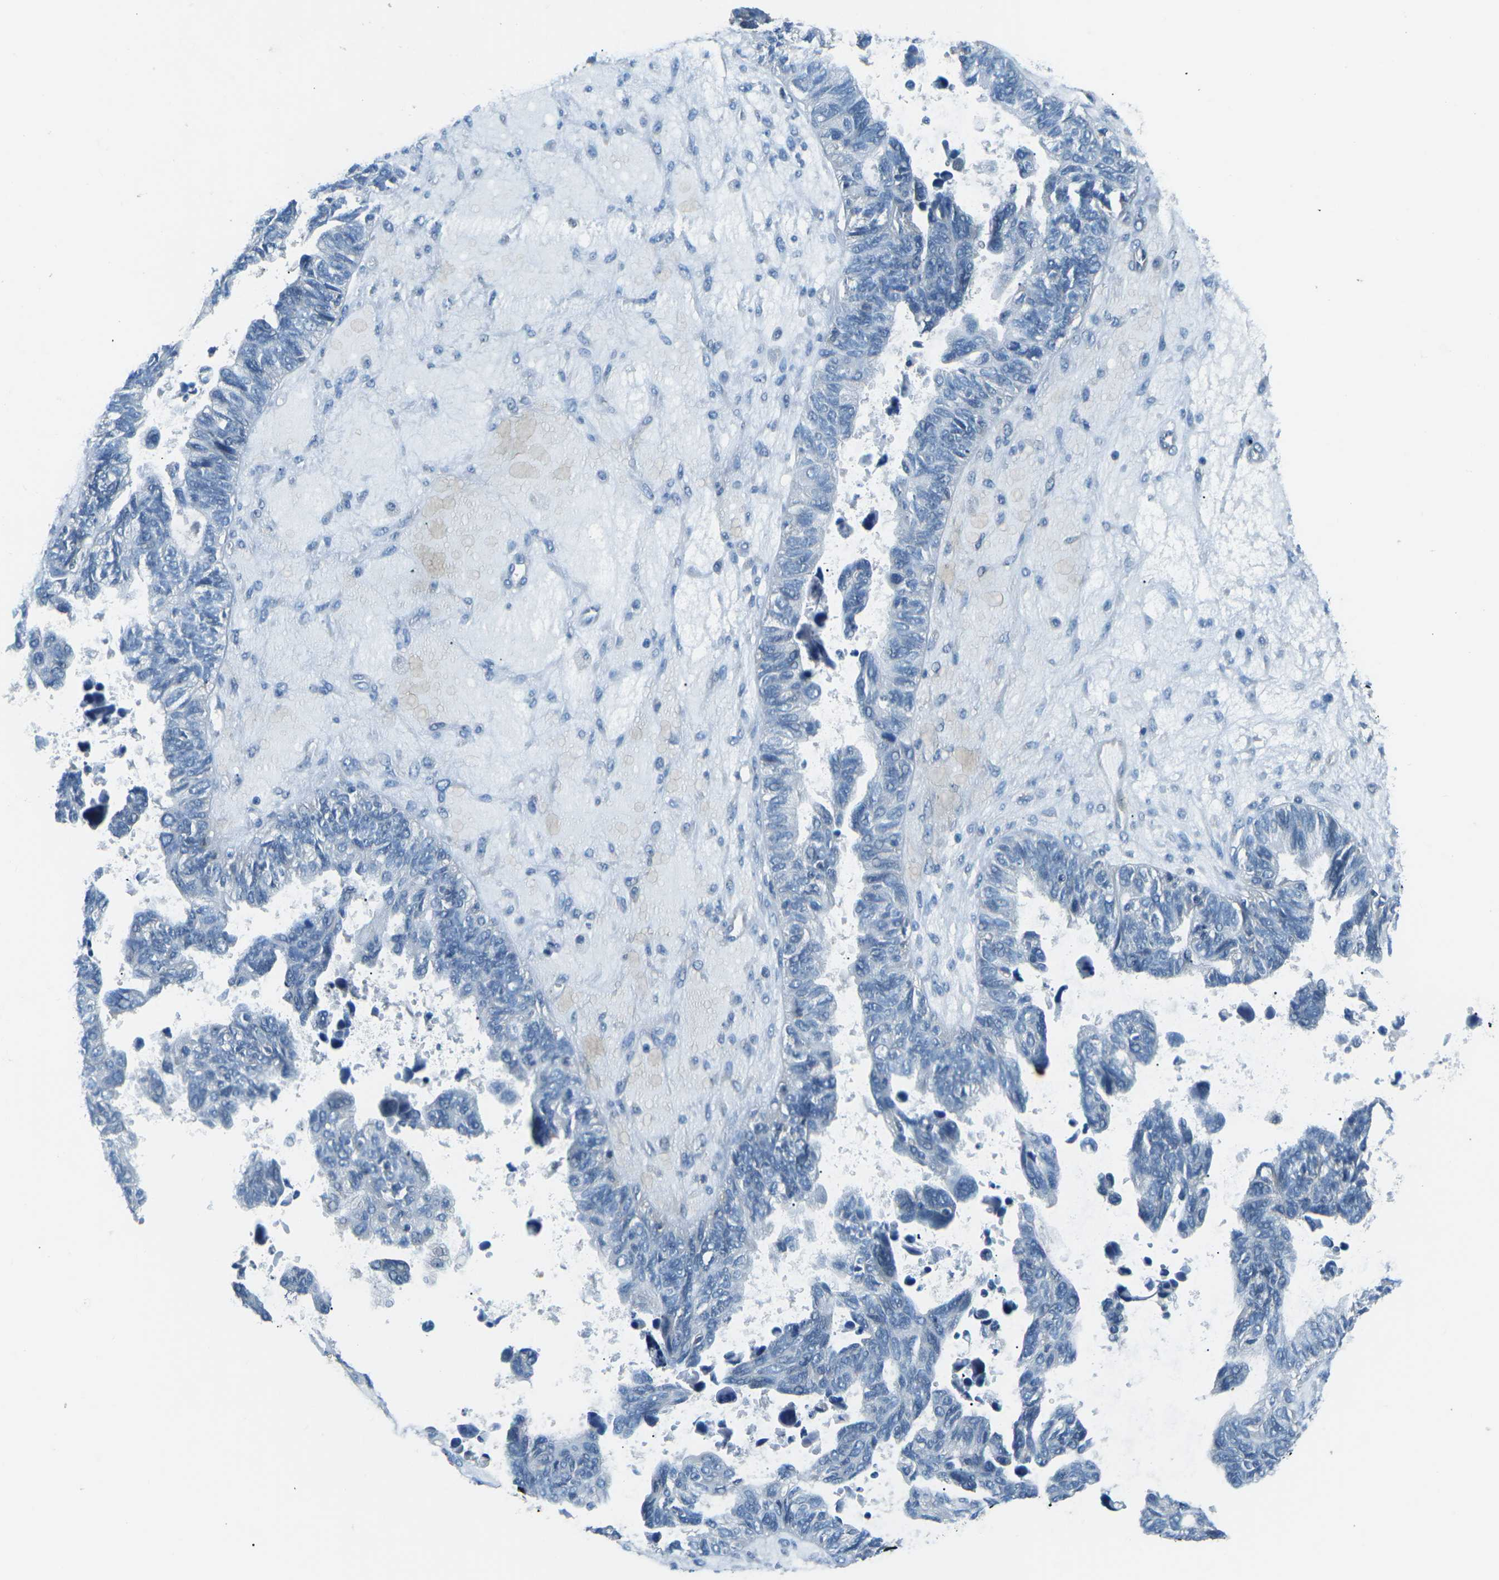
{"staining": {"intensity": "negative", "quantity": "none", "location": "none"}, "tissue": "ovarian cancer", "cell_type": "Tumor cells", "image_type": "cancer", "snomed": [{"axis": "morphology", "description": "Cystadenocarcinoma, serous, NOS"}, {"axis": "topography", "description": "Ovary"}], "caption": "High magnification brightfield microscopy of ovarian cancer (serous cystadenocarcinoma) stained with DAB (3,3'-diaminobenzidine) (brown) and counterstained with hematoxylin (blue): tumor cells show no significant positivity.", "gene": "CD1D", "patient": {"sex": "female", "age": 79}}